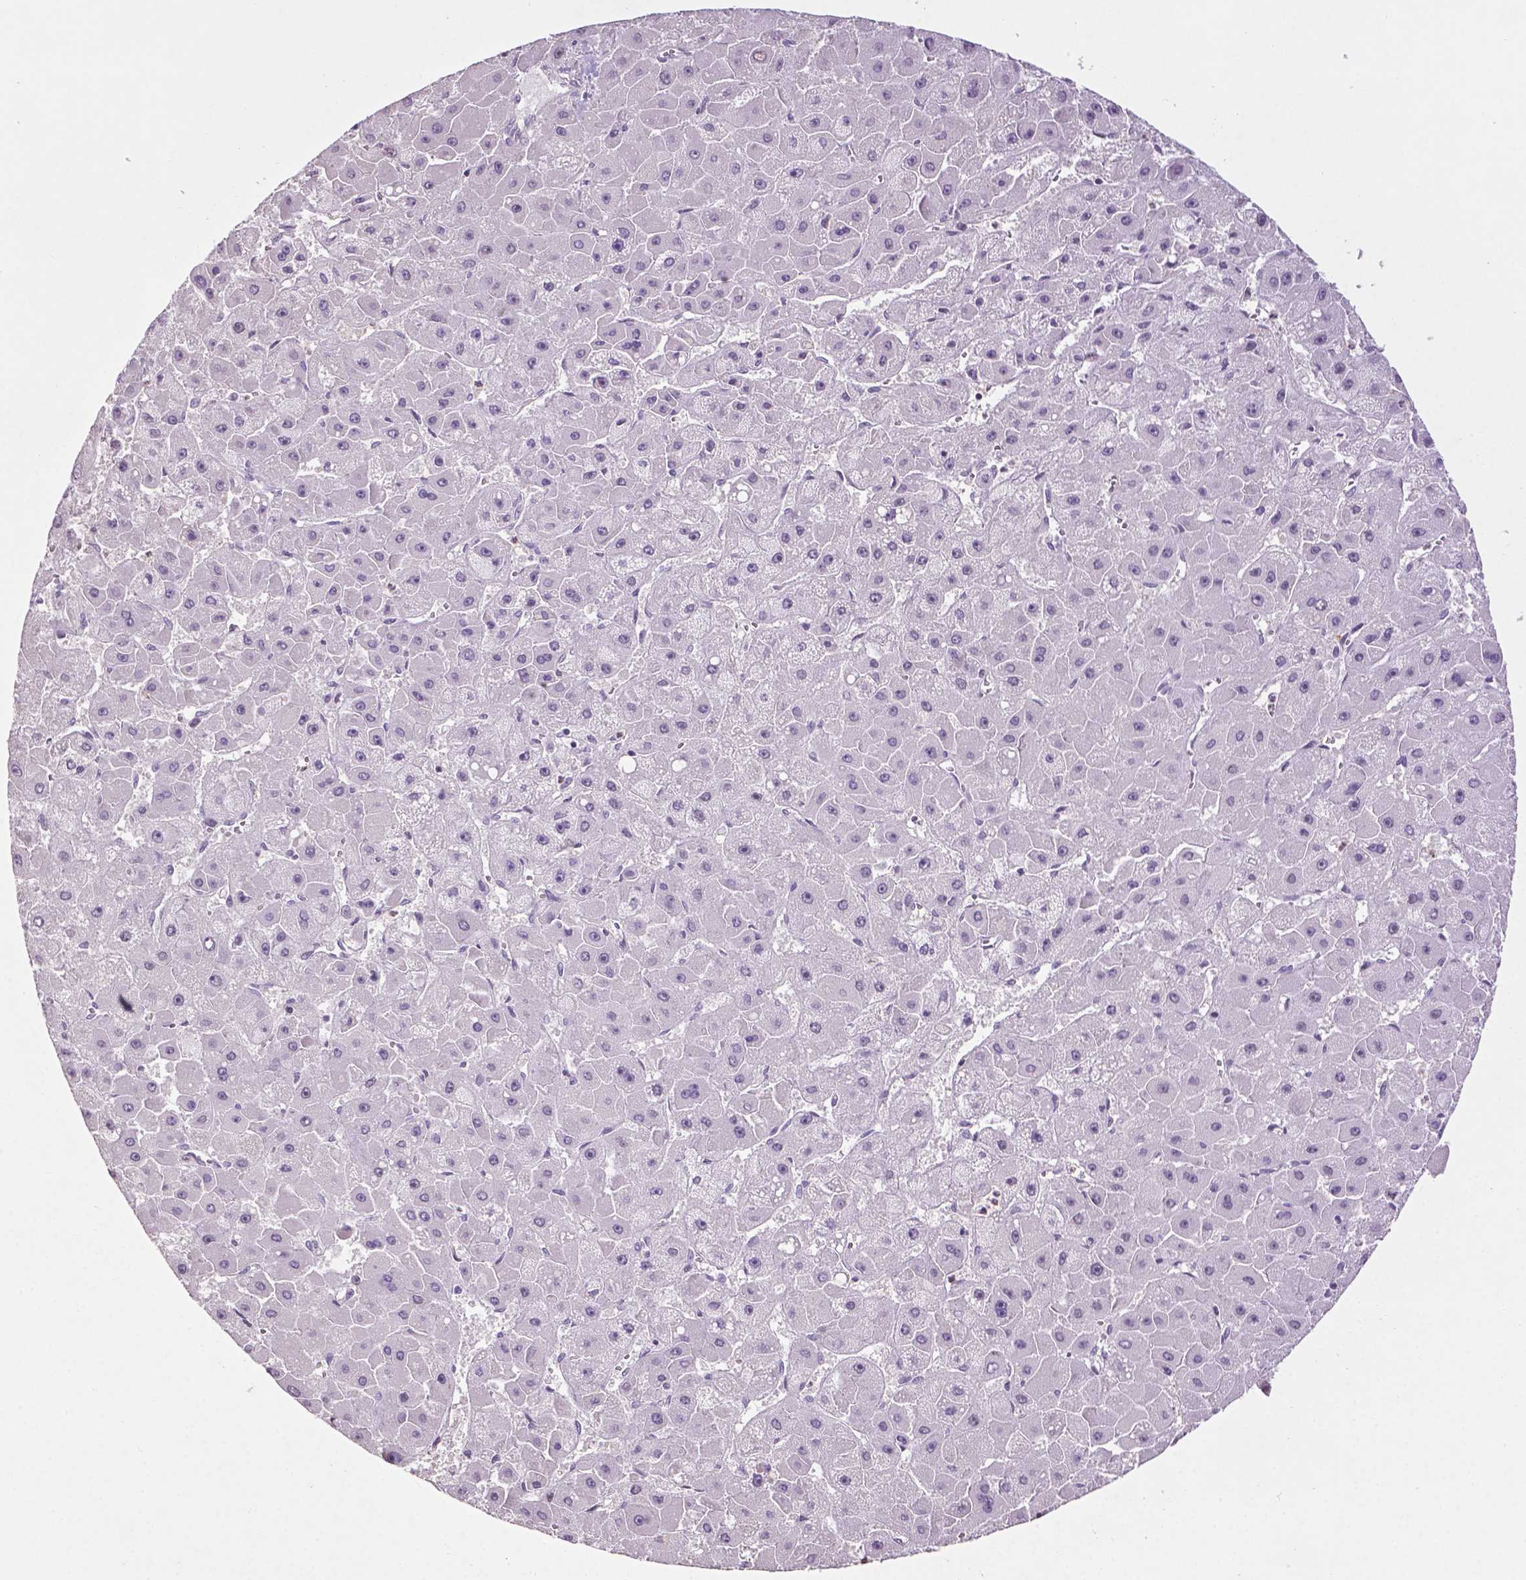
{"staining": {"intensity": "negative", "quantity": "none", "location": "none"}, "tissue": "liver cancer", "cell_type": "Tumor cells", "image_type": "cancer", "snomed": [{"axis": "morphology", "description": "Carcinoma, Hepatocellular, NOS"}, {"axis": "topography", "description": "Liver"}], "caption": "Immunohistochemistry (IHC) of liver cancer (hepatocellular carcinoma) reveals no staining in tumor cells. (DAB immunohistochemistry, high magnification).", "gene": "NTNG2", "patient": {"sex": "female", "age": 25}}